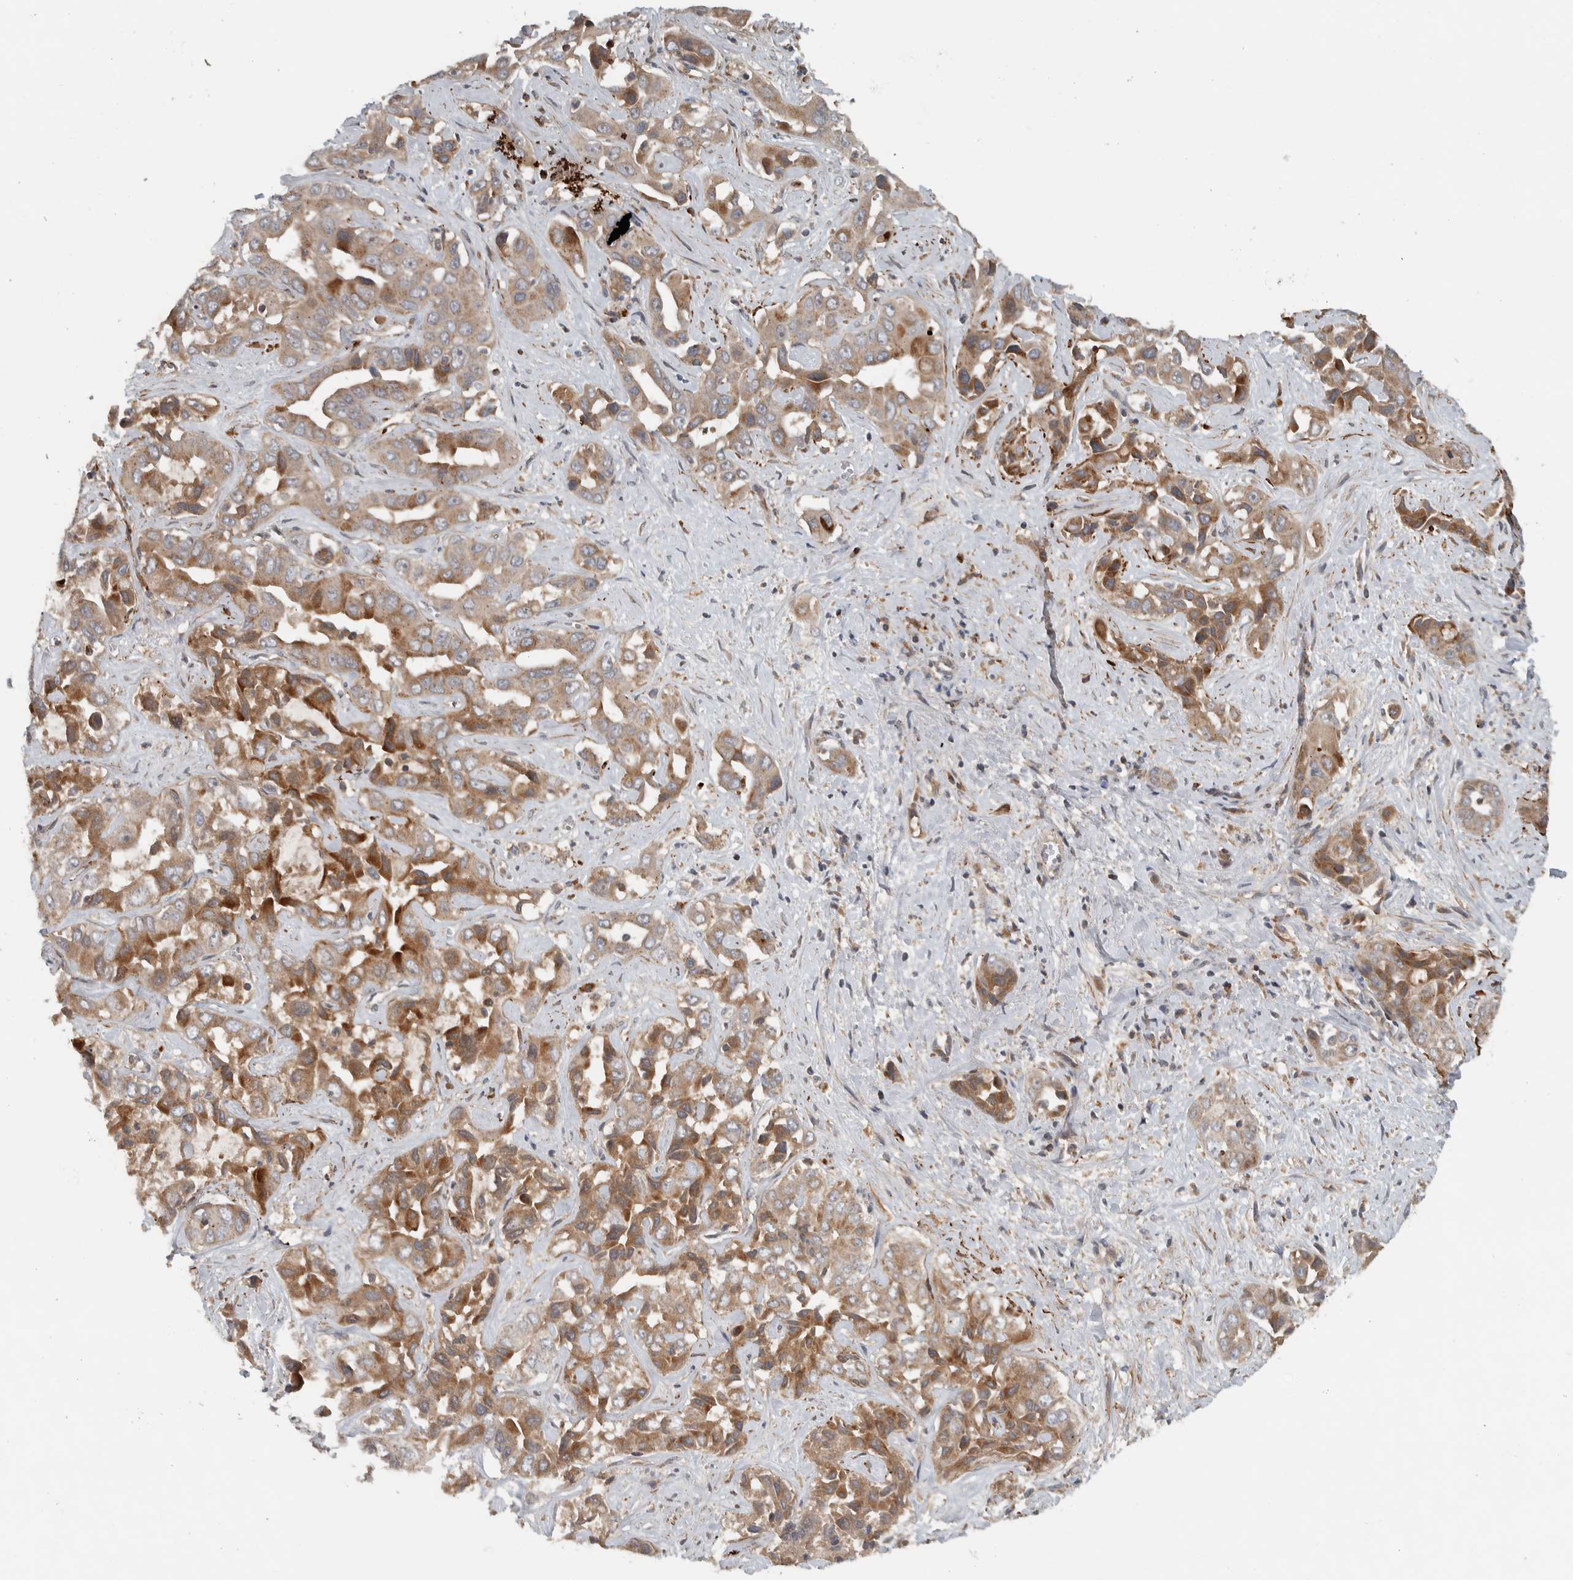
{"staining": {"intensity": "moderate", "quantity": ">75%", "location": "cytoplasmic/membranous"}, "tissue": "liver cancer", "cell_type": "Tumor cells", "image_type": "cancer", "snomed": [{"axis": "morphology", "description": "Cholangiocarcinoma"}, {"axis": "topography", "description": "Liver"}], "caption": "The photomicrograph demonstrates immunohistochemical staining of liver cancer. There is moderate cytoplasmic/membranous expression is identified in approximately >75% of tumor cells. (IHC, brightfield microscopy, high magnification).", "gene": "LBHD1", "patient": {"sex": "female", "age": 52}}